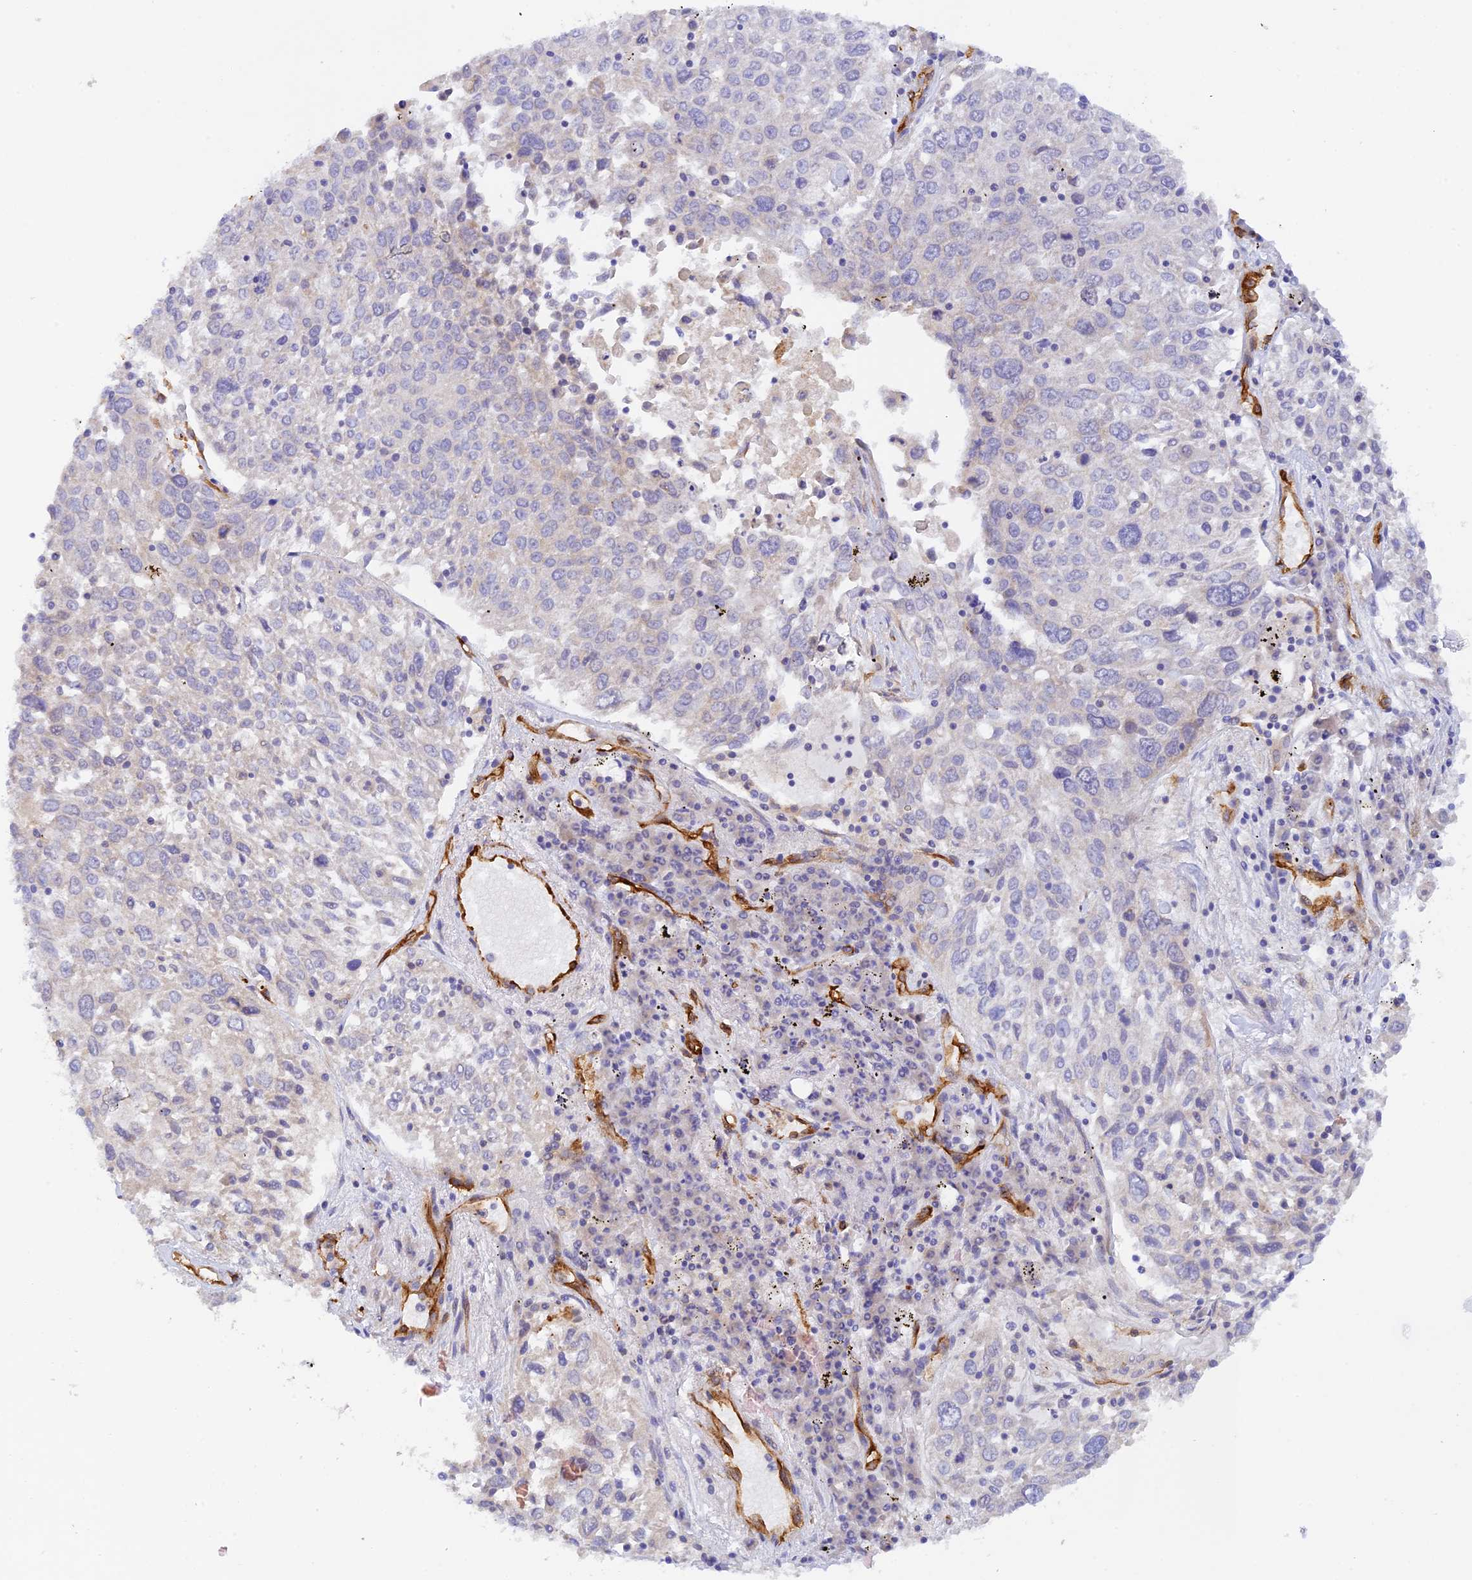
{"staining": {"intensity": "negative", "quantity": "none", "location": "none"}, "tissue": "lung cancer", "cell_type": "Tumor cells", "image_type": "cancer", "snomed": [{"axis": "morphology", "description": "Squamous cell carcinoma, NOS"}, {"axis": "topography", "description": "Lung"}], "caption": "Immunohistochemical staining of lung cancer displays no significant expression in tumor cells.", "gene": "MYO9A", "patient": {"sex": "male", "age": 65}}